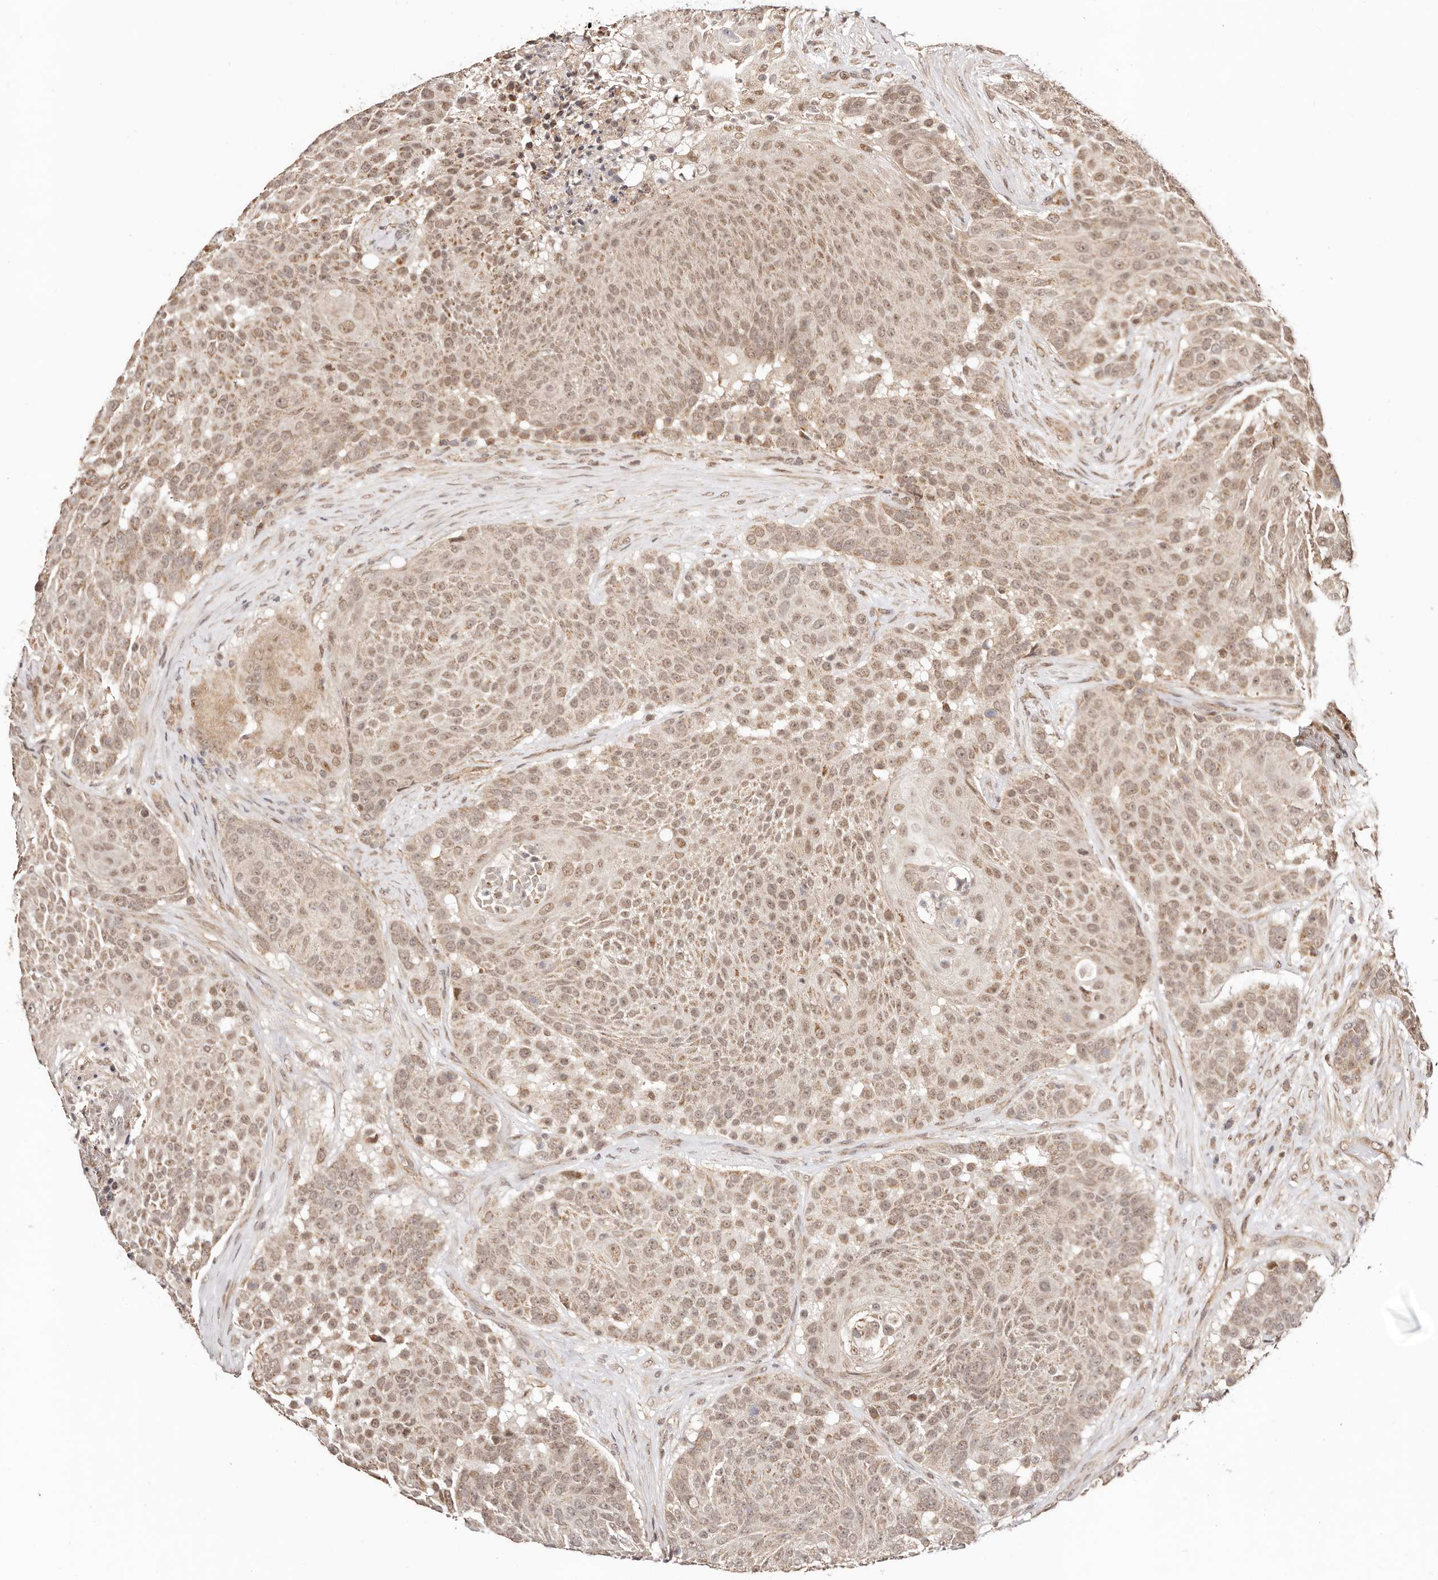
{"staining": {"intensity": "moderate", "quantity": ">75%", "location": "nuclear"}, "tissue": "urothelial cancer", "cell_type": "Tumor cells", "image_type": "cancer", "snomed": [{"axis": "morphology", "description": "Urothelial carcinoma, High grade"}, {"axis": "topography", "description": "Urinary bladder"}], "caption": "DAB (3,3'-diaminobenzidine) immunohistochemical staining of human urothelial carcinoma (high-grade) demonstrates moderate nuclear protein expression in about >75% of tumor cells.", "gene": "CTNNBL1", "patient": {"sex": "female", "age": 63}}